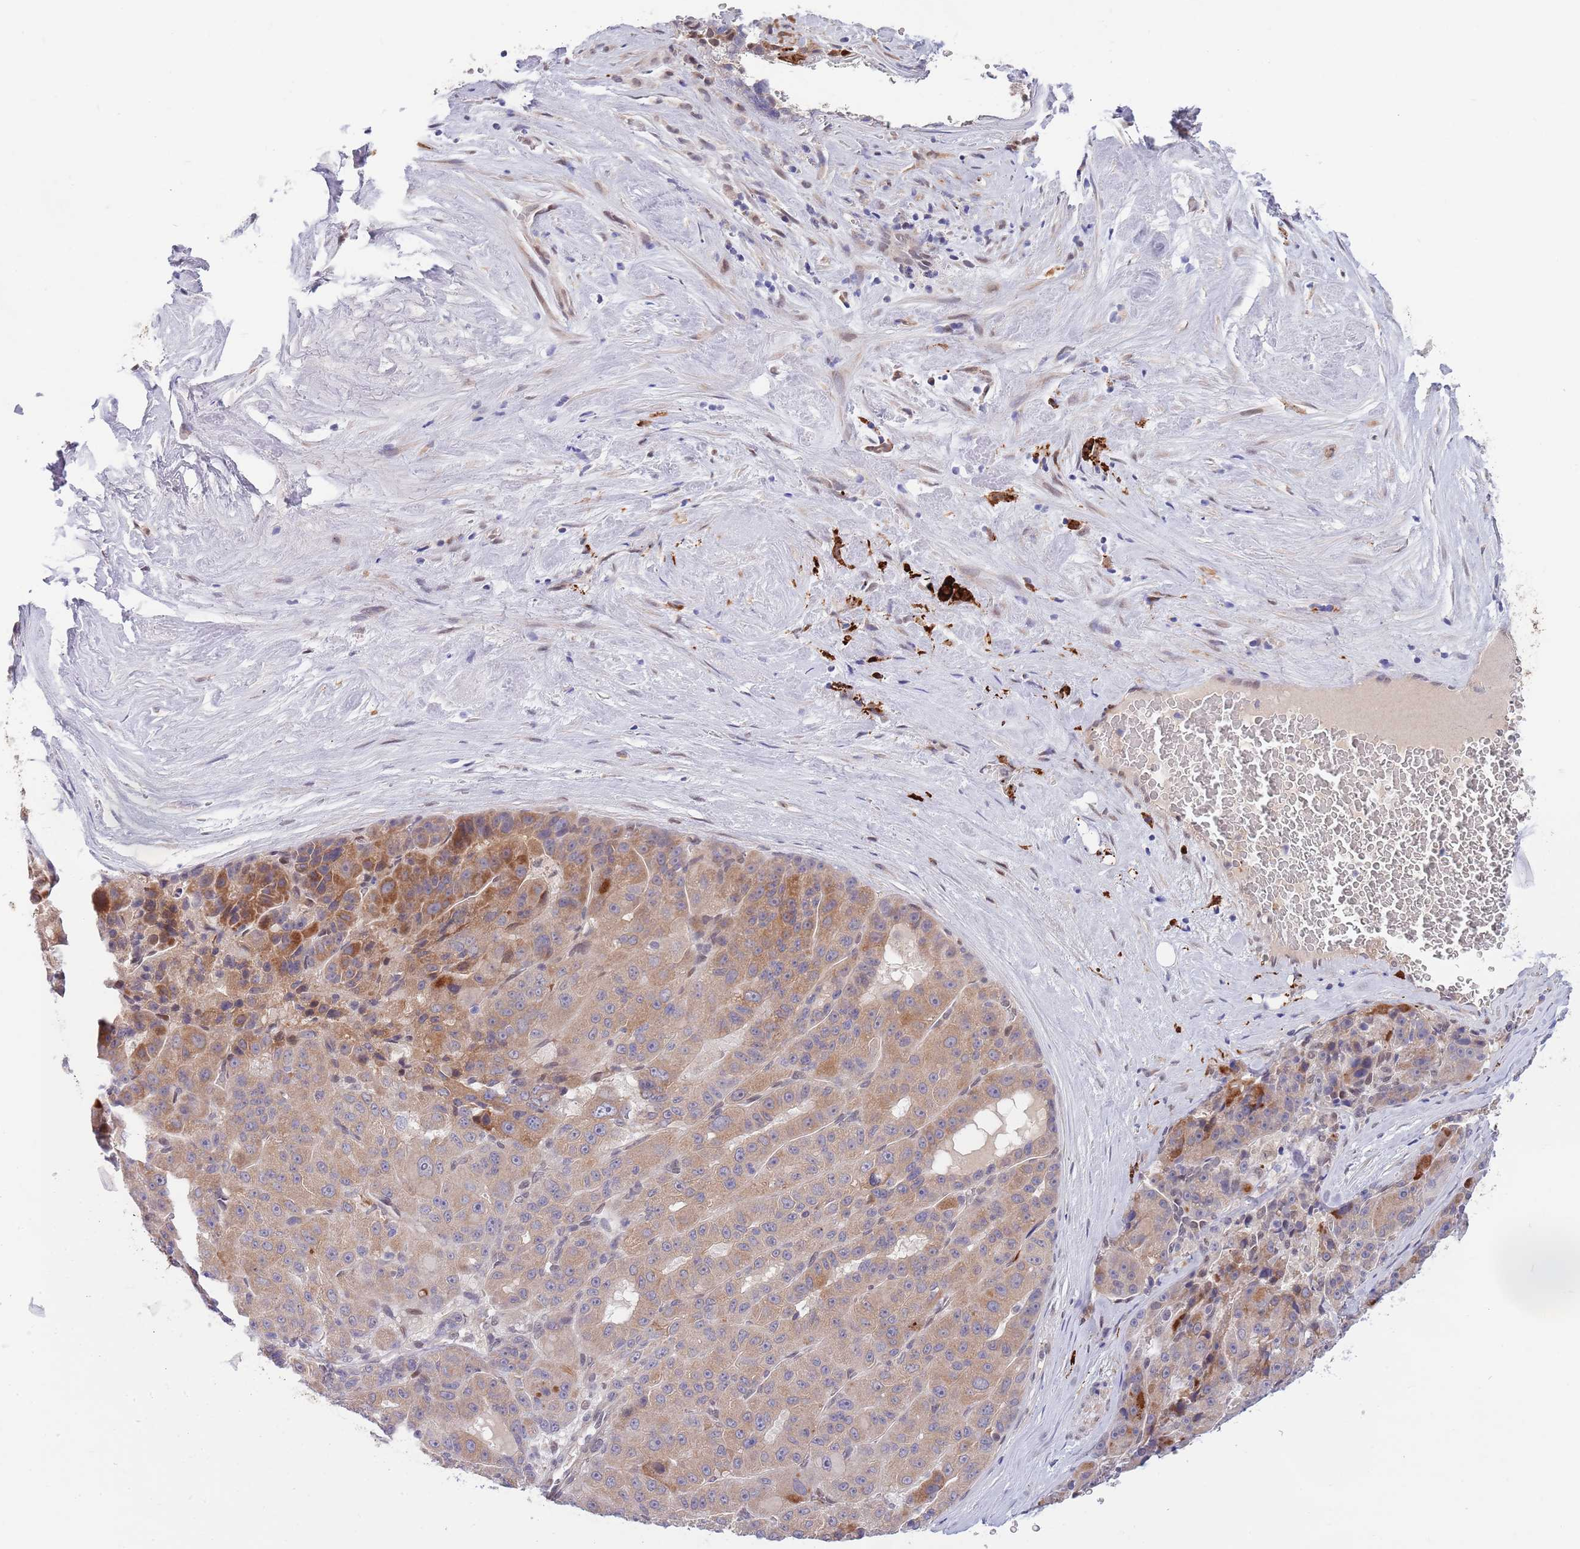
{"staining": {"intensity": "moderate", "quantity": "25%-75%", "location": "cytoplasmic/membranous"}, "tissue": "liver cancer", "cell_type": "Tumor cells", "image_type": "cancer", "snomed": [{"axis": "morphology", "description": "Carcinoma, Hepatocellular, NOS"}, {"axis": "topography", "description": "Liver"}], "caption": "Liver cancer was stained to show a protein in brown. There is medium levels of moderate cytoplasmic/membranous positivity in about 25%-75% of tumor cells.", "gene": "NLRP6", "patient": {"sex": "male", "age": 76}}